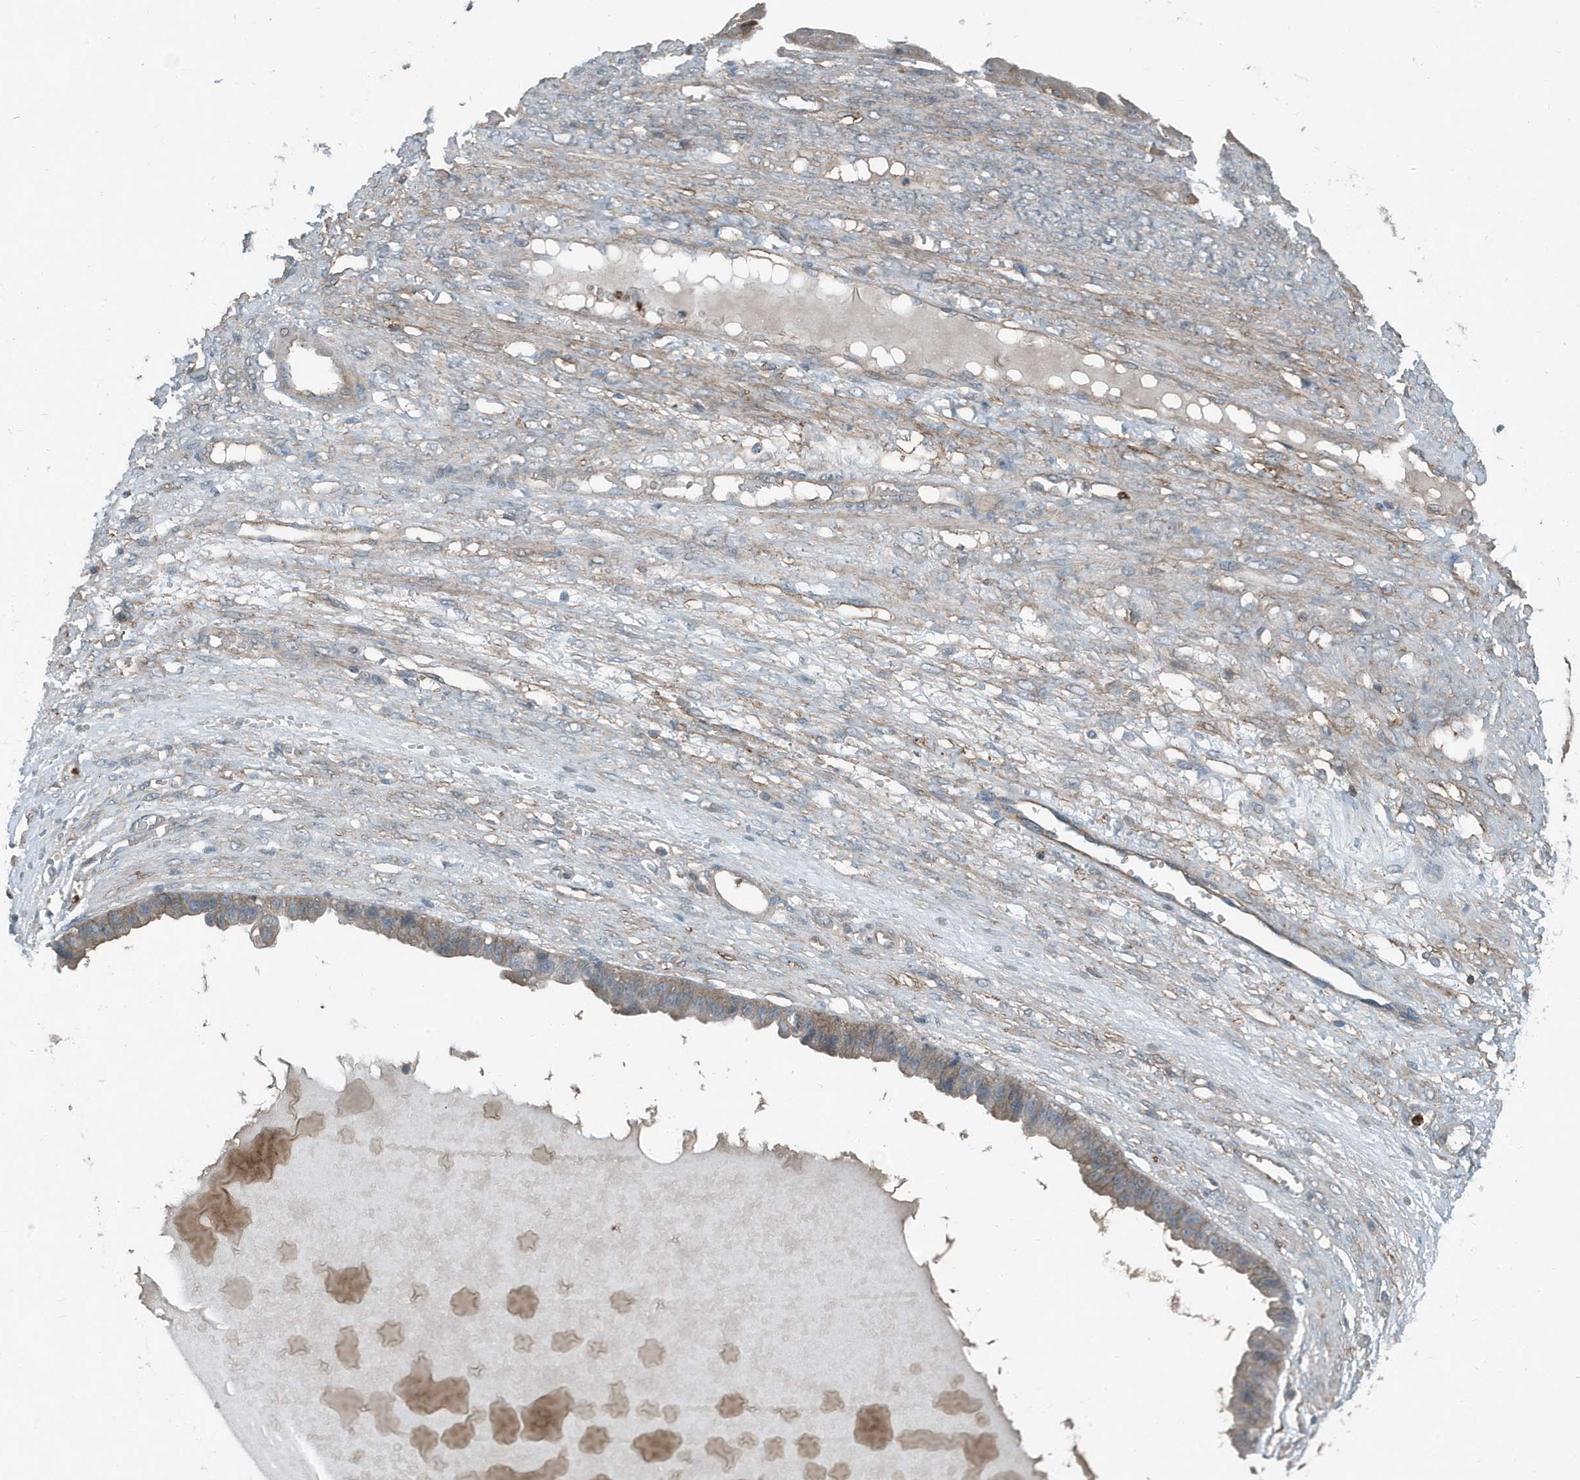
{"staining": {"intensity": "weak", "quantity": ">75%", "location": "cytoplasmic/membranous"}, "tissue": "ovarian cancer", "cell_type": "Tumor cells", "image_type": "cancer", "snomed": [{"axis": "morphology", "description": "Cystadenocarcinoma, serous, NOS"}, {"axis": "topography", "description": "Ovary"}], "caption": "This is a histology image of immunohistochemistry staining of ovarian cancer (serous cystadenocarcinoma), which shows weak positivity in the cytoplasmic/membranous of tumor cells.", "gene": "DAPP1", "patient": {"sex": "female", "age": 58}}